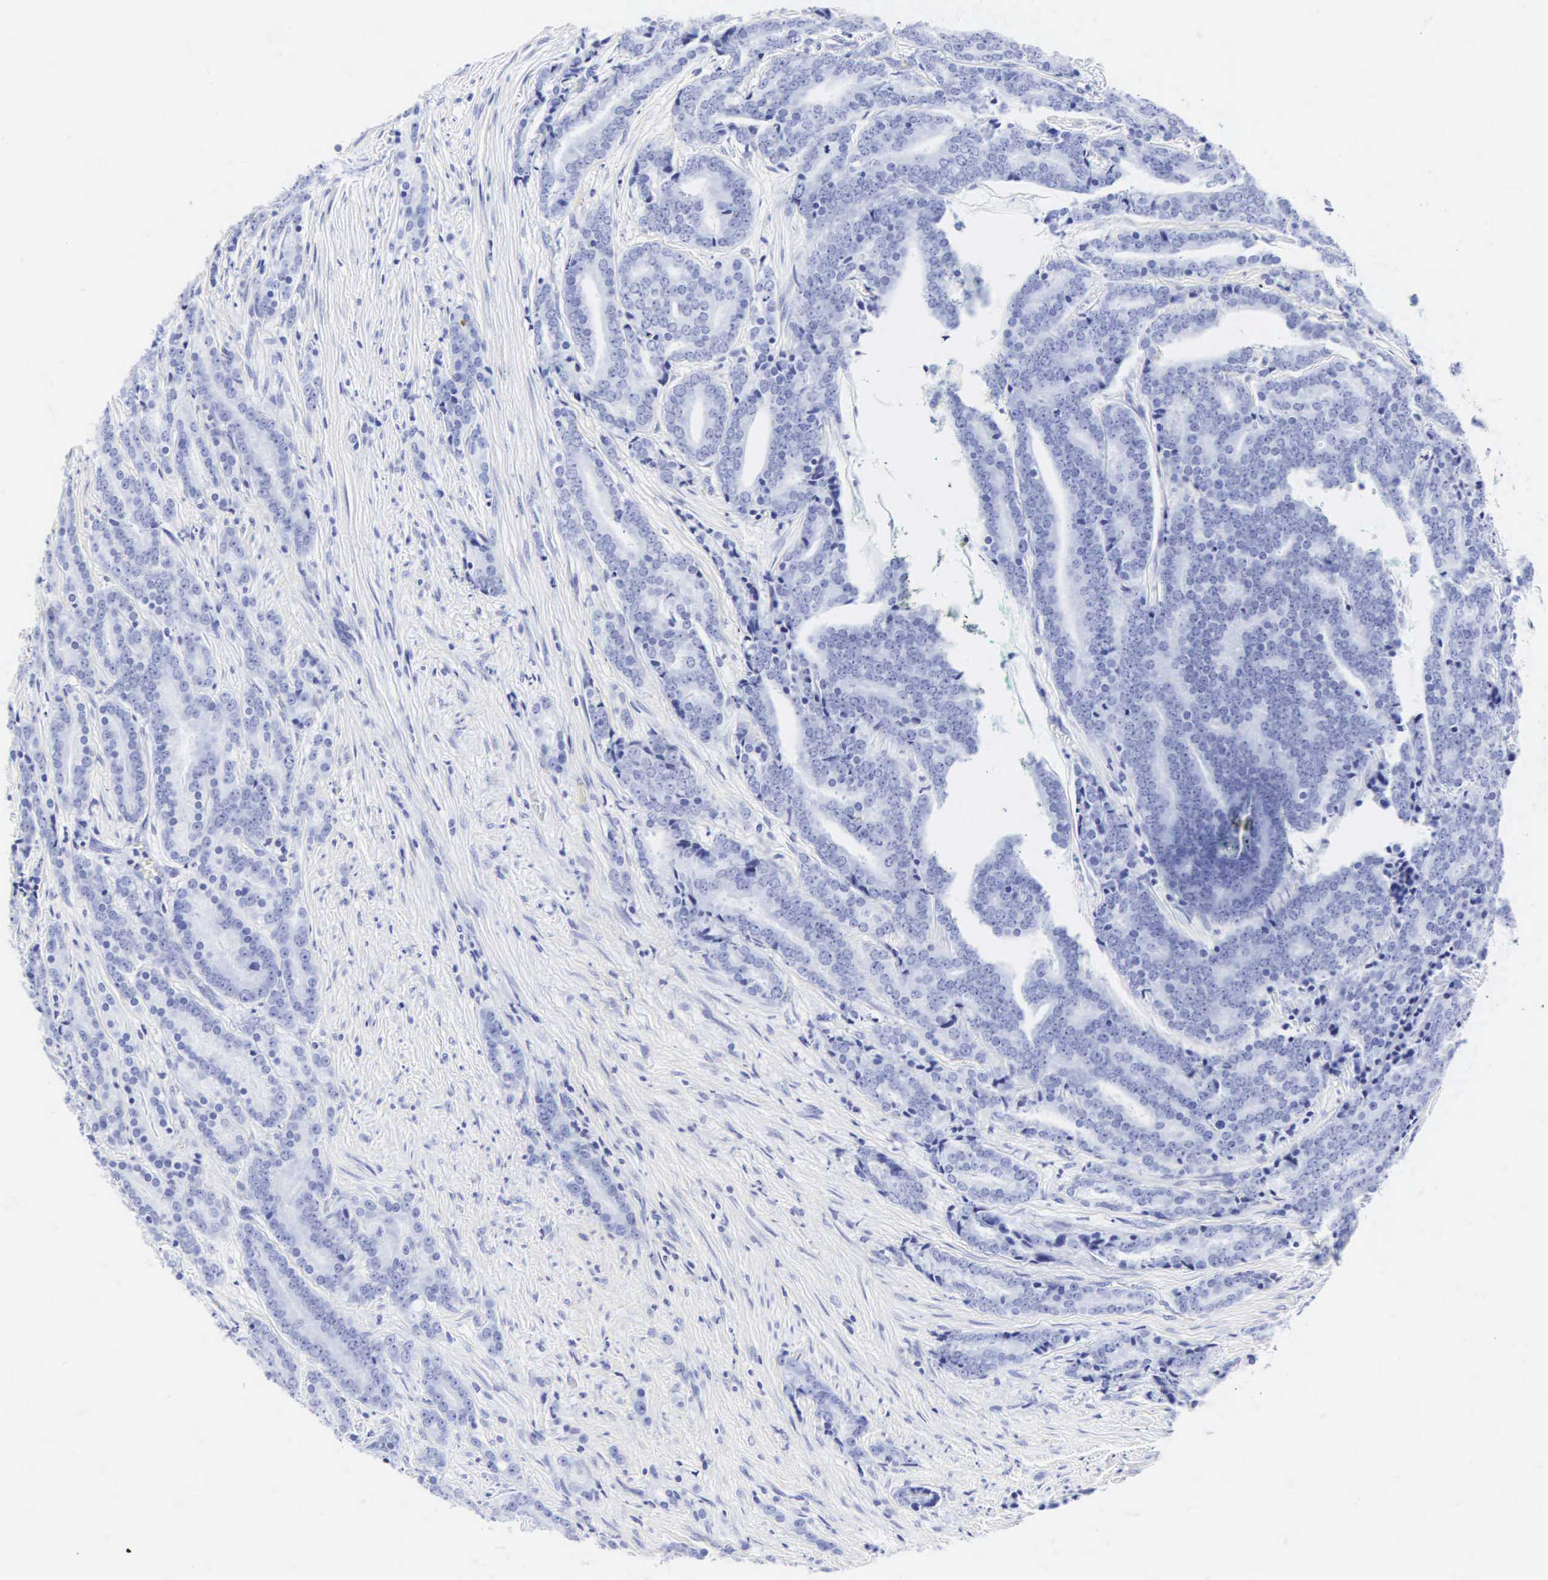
{"staining": {"intensity": "negative", "quantity": "none", "location": "none"}, "tissue": "prostate cancer", "cell_type": "Tumor cells", "image_type": "cancer", "snomed": [{"axis": "morphology", "description": "Adenocarcinoma, Medium grade"}, {"axis": "topography", "description": "Prostate"}], "caption": "Prostate cancer (medium-grade adenocarcinoma) was stained to show a protein in brown. There is no significant positivity in tumor cells. The staining is performed using DAB brown chromogen with nuclei counter-stained in using hematoxylin.", "gene": "CGB3", "patient": {"sex": "male", "age": 65}}